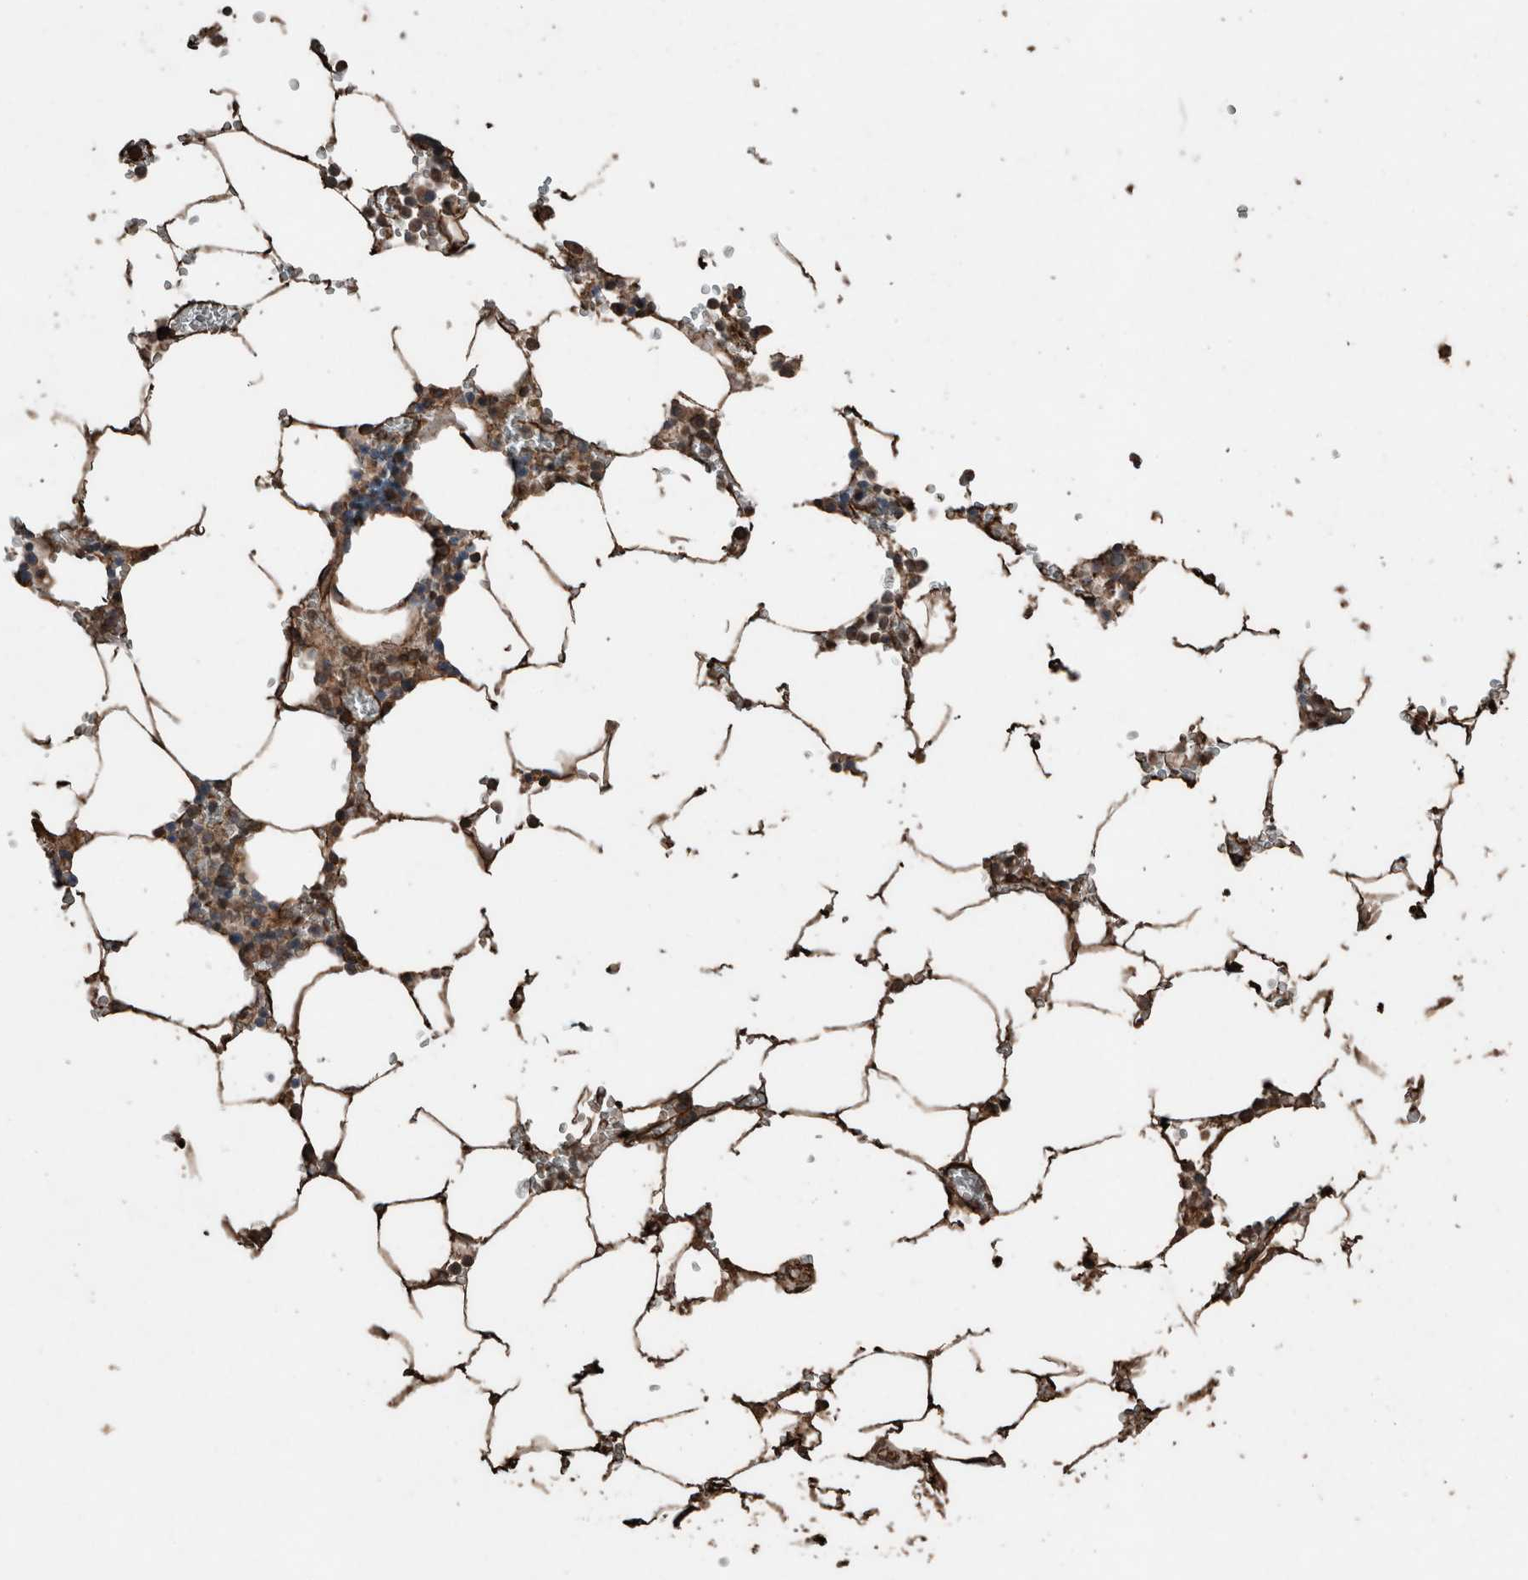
{"staining": {"intensity": "moderate", "quantity": ">75%", "location": "cytoplasmic/membranous"}, "tissue": "bone marrow", "cell_type": "Hematopoietic cells", "image_type": "normal", "snomed": [{"axis": "morphology", "description": "Normal tissue, NOS"}, {"axis": "topography", "description": "Bone marrow"}], "caption": "Immunohistochemistry (IHC) (DAB (3,3'-diaminobenzidine)) staining of normal bone marrow displays moderate cytoplasmic/membranous protein expression in approximately >75% of hematopoietic cells.", "gene": "S100A10", "patient": {"sex": "male", "age": 70}}